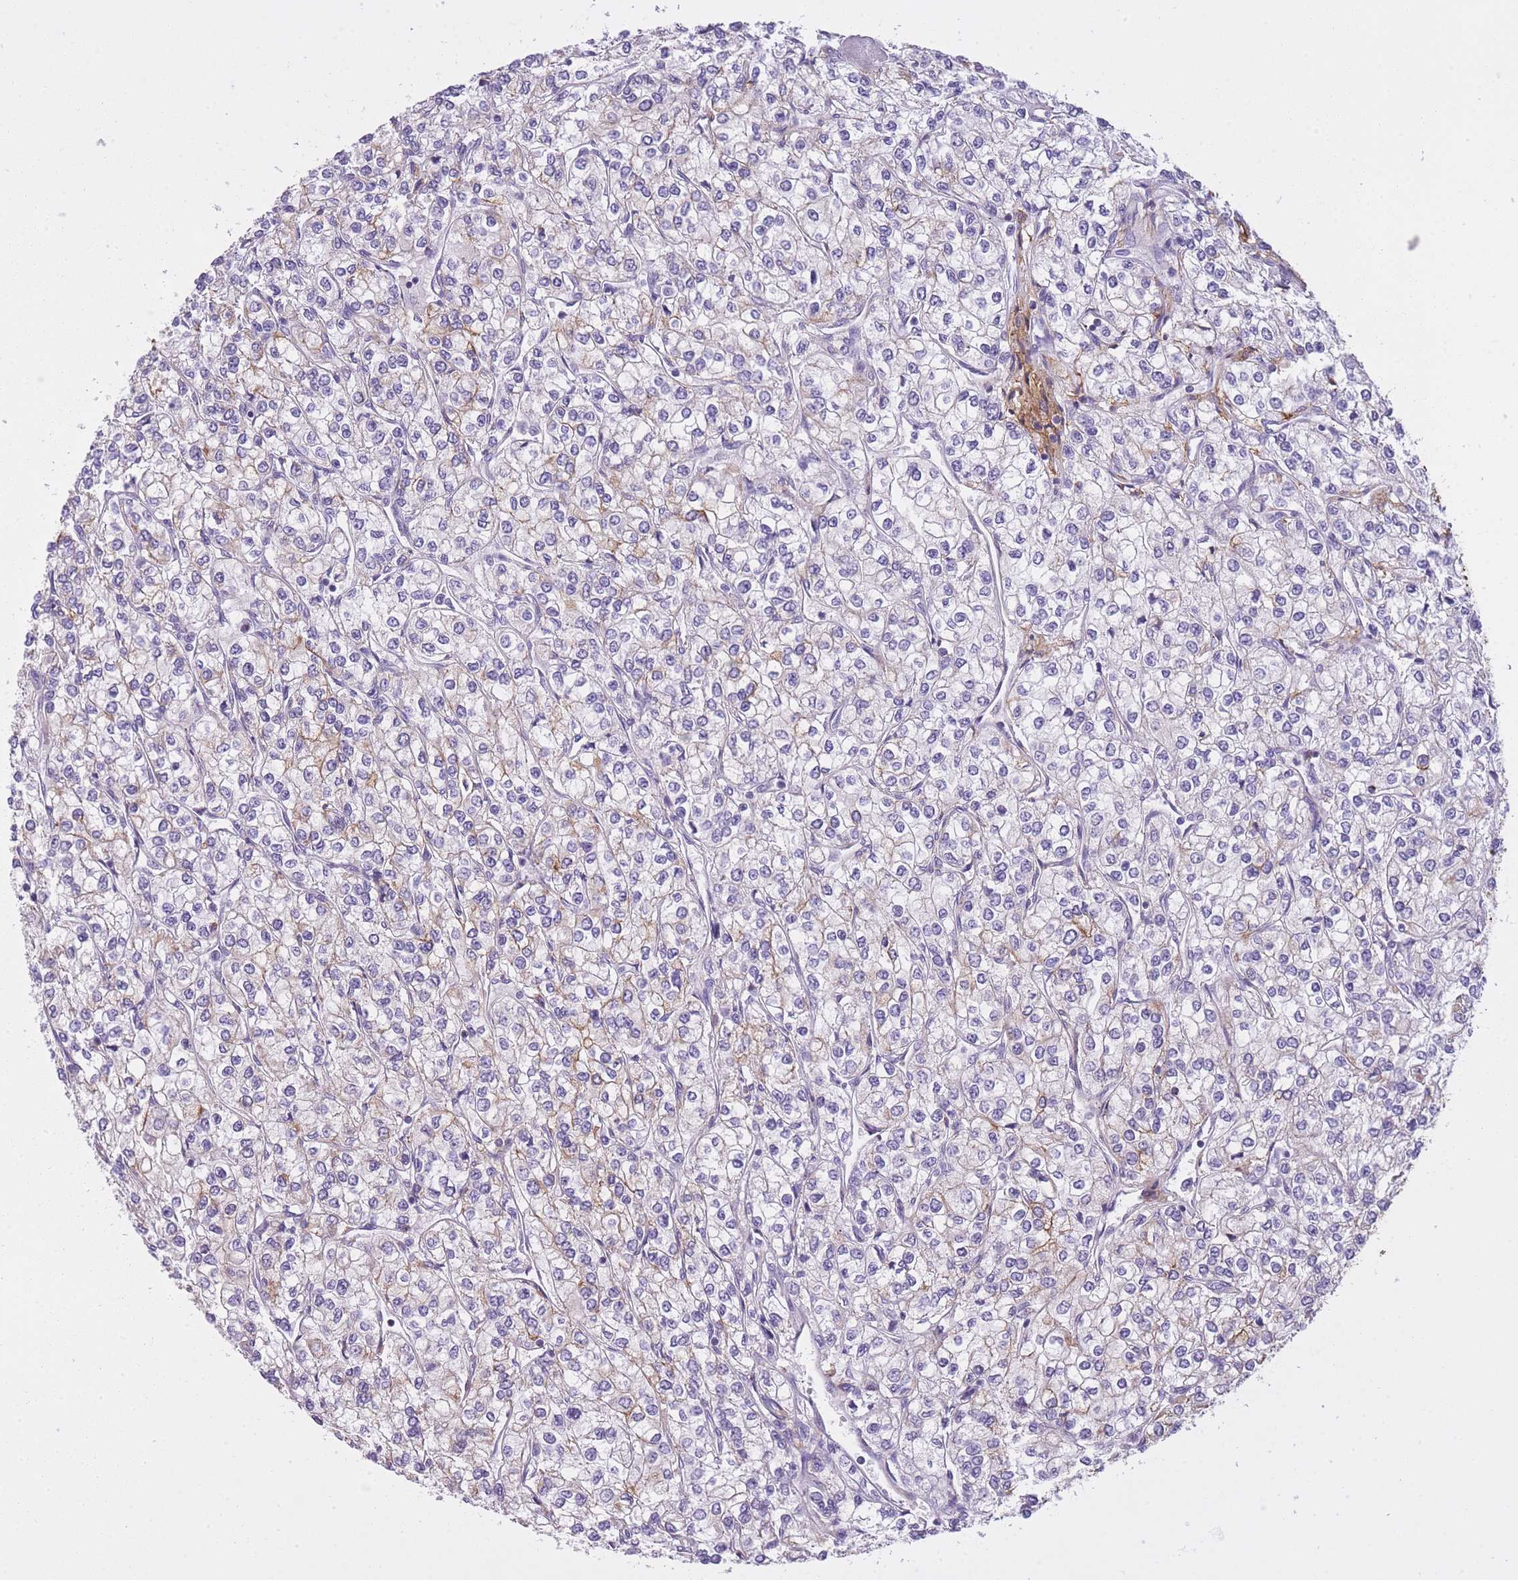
{"staining": {"intensity": "moderate", "quantity": "<25%", "location": "cytoplasmic/membranous"}, "tissue": "renal cancer", "cell_type": "Tumor cells", "image_type": "cancer", "snomed": [{"axis": "morphology", "description": "Adenocarcinoma, NOS"}, {"axis": "topography", "description": "Kidney"}], "caption": "An image of renal cancer stained for a protein exhibits moderate cytoplasmic/membranous brown staining in tumor cells.", "gene": "RADX", "patient": {"sex": "male", "age": 80}}